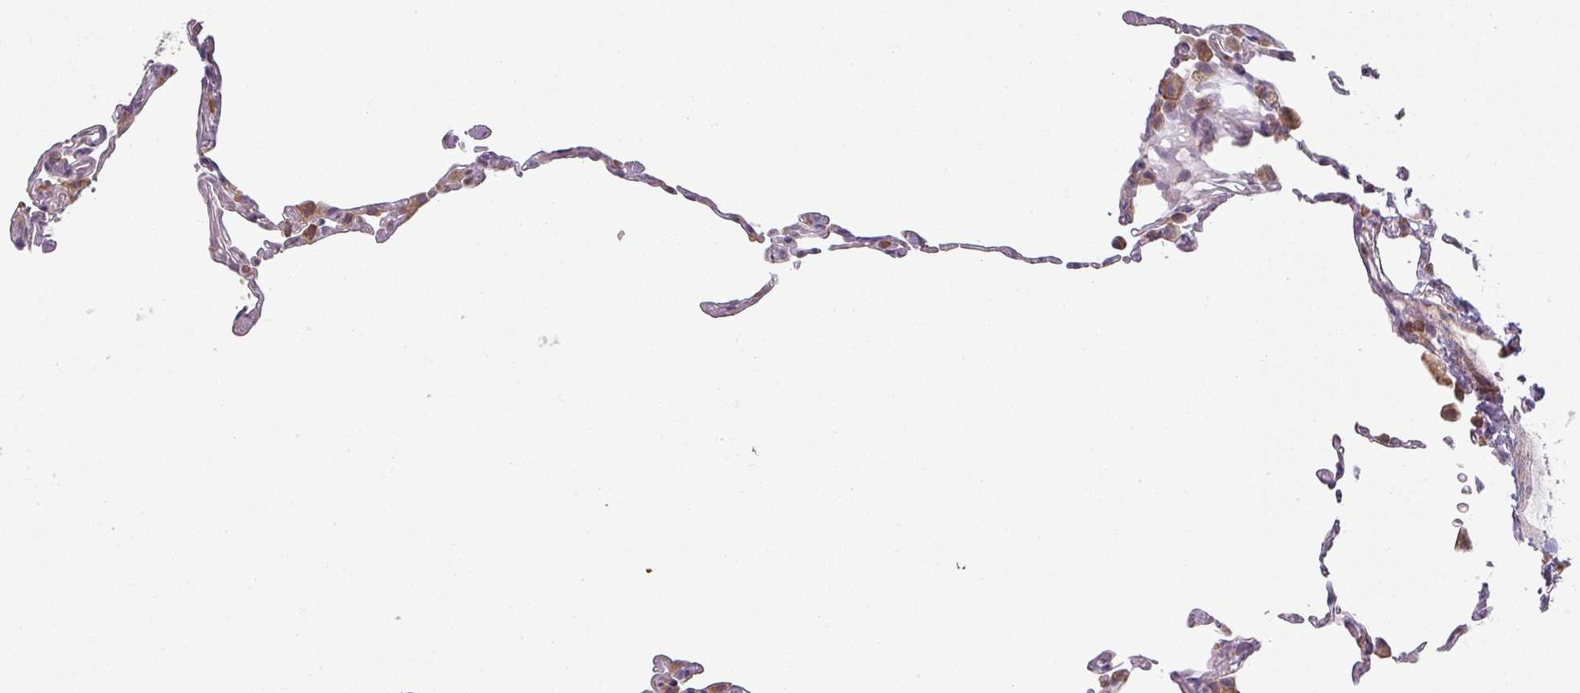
{"staining": {"intensity": "negative", "quantity": "none", "location": "none"}, "tissue": "lung", "cell_type": "Alveolar cells", "image_type": "normal", "snomed": [{"axis": "morphology", "description": "Normal tissue, NOS"}, {"axis": "topography", "description": "Lung"}], "caption": "There is no significant positivity in alveolar cells of lung. (DAB (3,3'-diaminobenzidine) IHC with hematoxylin counter stain).", "gene": "CCDC144A", "patient": {"sex": "female", "age": 57}}